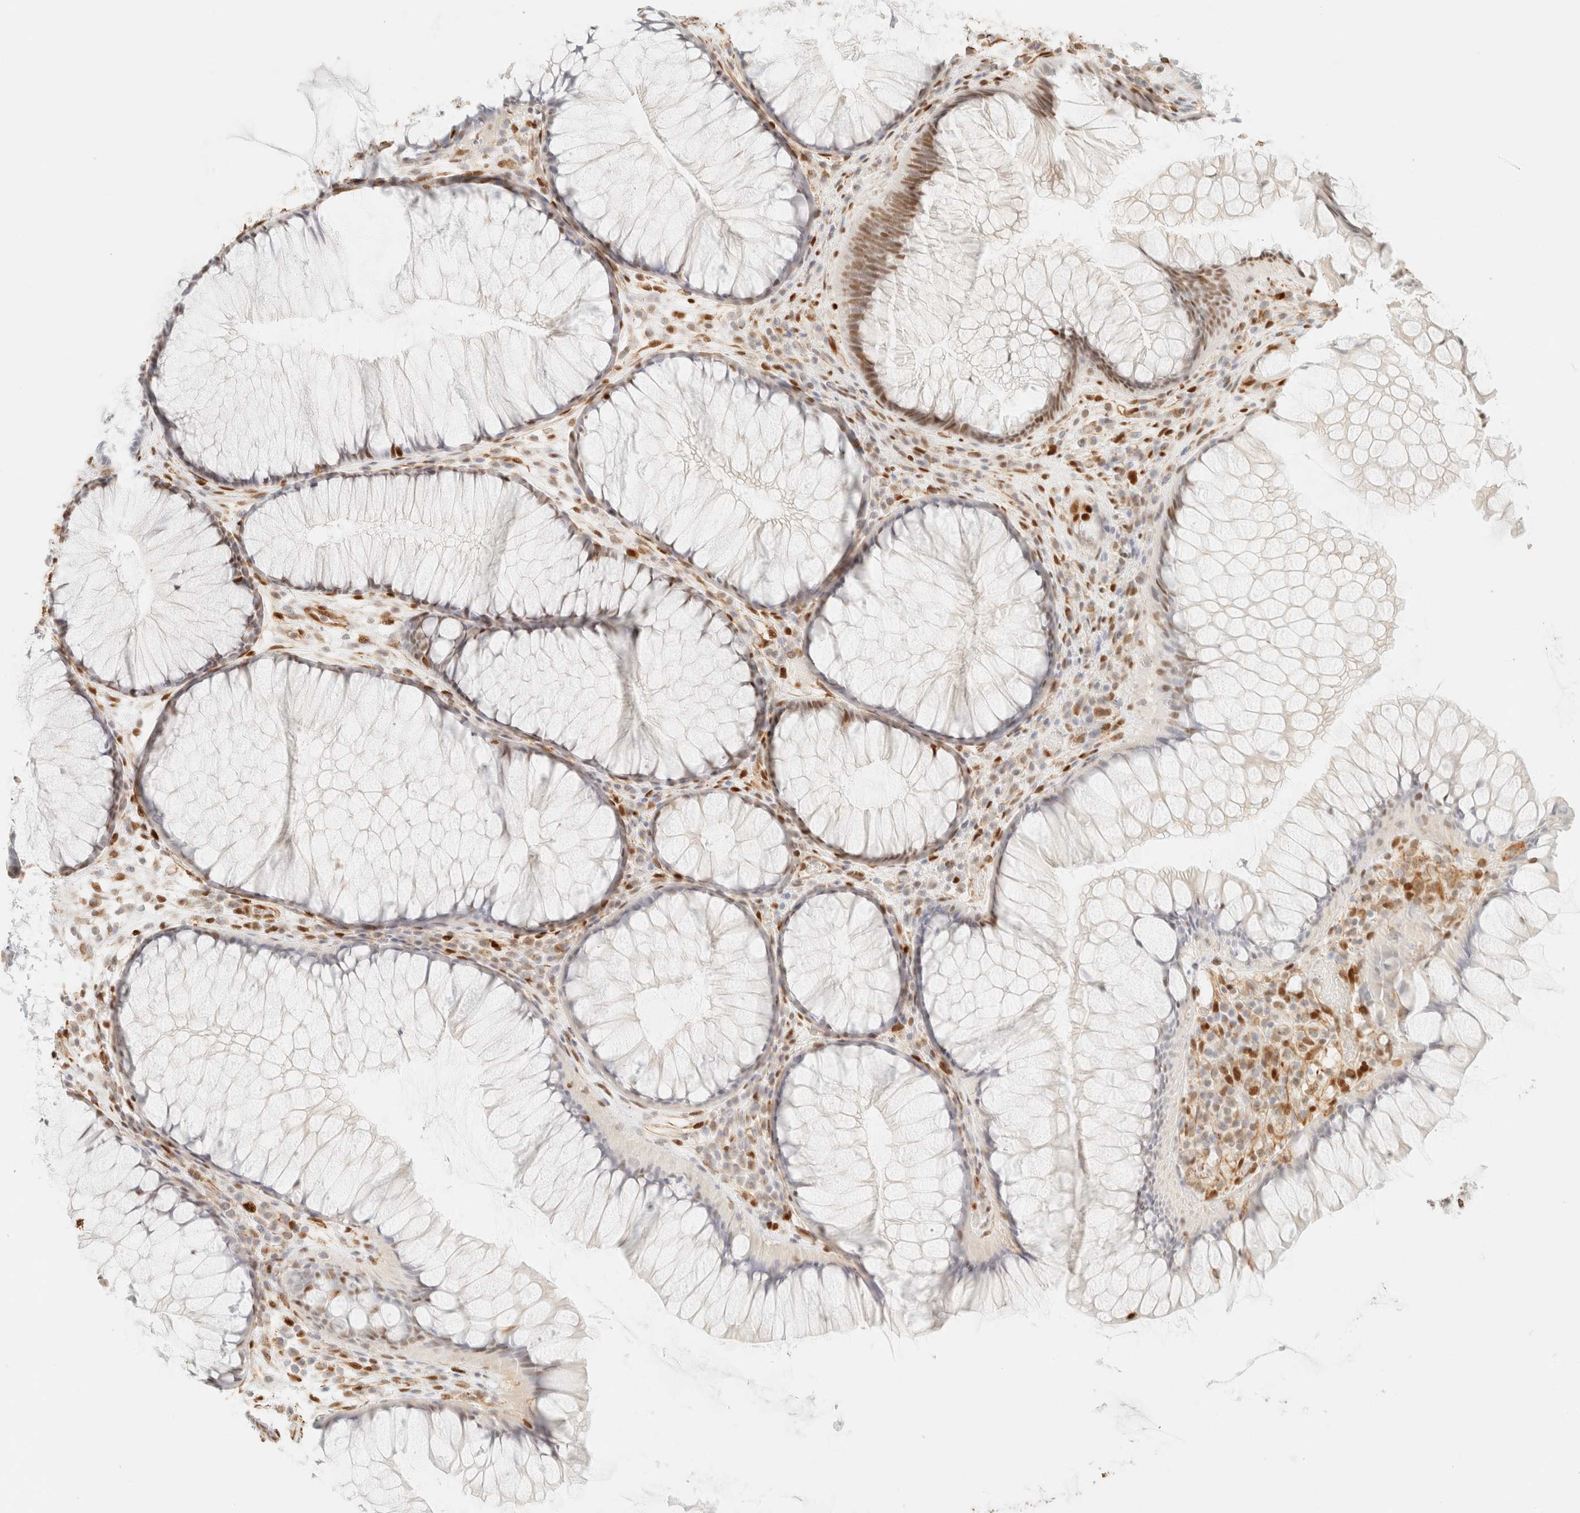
{"staining": {"intensity": "weak", "quantity": "<25%", "location": "nuclear"}, "tissue": "rectum", "cell_type": "Glandular cells", "image_type": "normal", "snomed": [{"axis": "morphology", "description": "Normal tissue, NOS"}, {"axis": "topography", "description": "Rectum"}], "caption": "Rectum was stained to show a protein in brown. There is no significant staining in glandular cells. The staining is performed using DAB brown chromogen with nuclei counter-stained in using hematoxylin.", "gene": "ZSCAN18", "patient": {"sex": "male", "age": 51}}